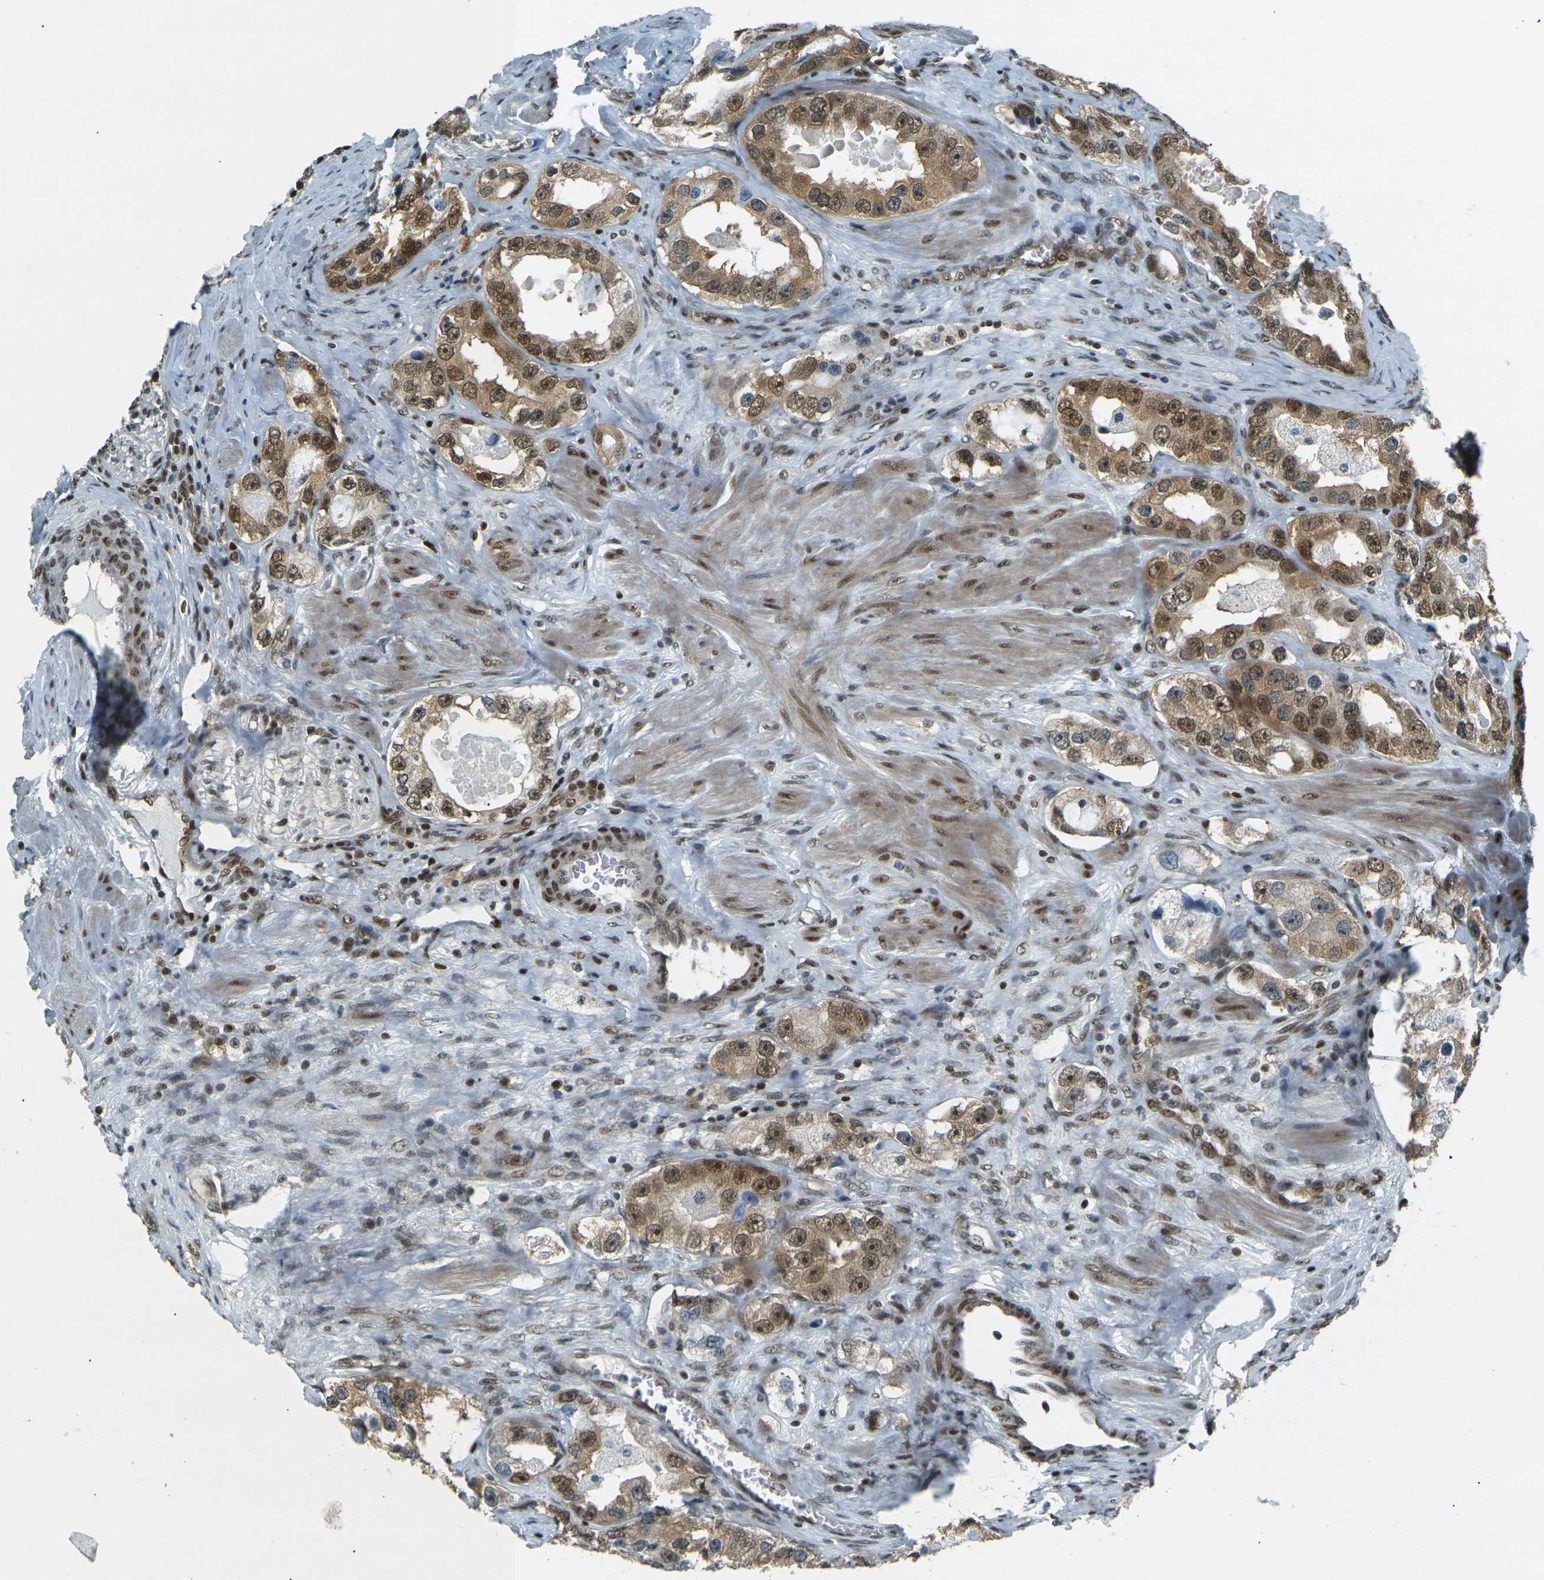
{"staining": {"intensity": "moderate", "quantity": ">75%", "location": "cytoplasmic/membranous,nuclear"}, "tissue": "prostate cancer", "cell_type": "Tumor cells", "image_type": "cancer", "snomed": [{"axis": "morphology", "description": "Adenocarcinoma, High grade"}, {"axis": "topography", "description": "Prostate"}], "caption": "Immunohistochemical staining of human high-grade adenocarcinoma (prostate) displays medium levels of moderate cytoplasmic/membranous and nuclear staining in approximately >75% of tumor cells. (Stains: DAB in brown, nuclei in blue, Microscopy: brightfield microscopy at high magnification).", "gene": "NHEJ1", "patient": {"sex": "male", "age": 63}}